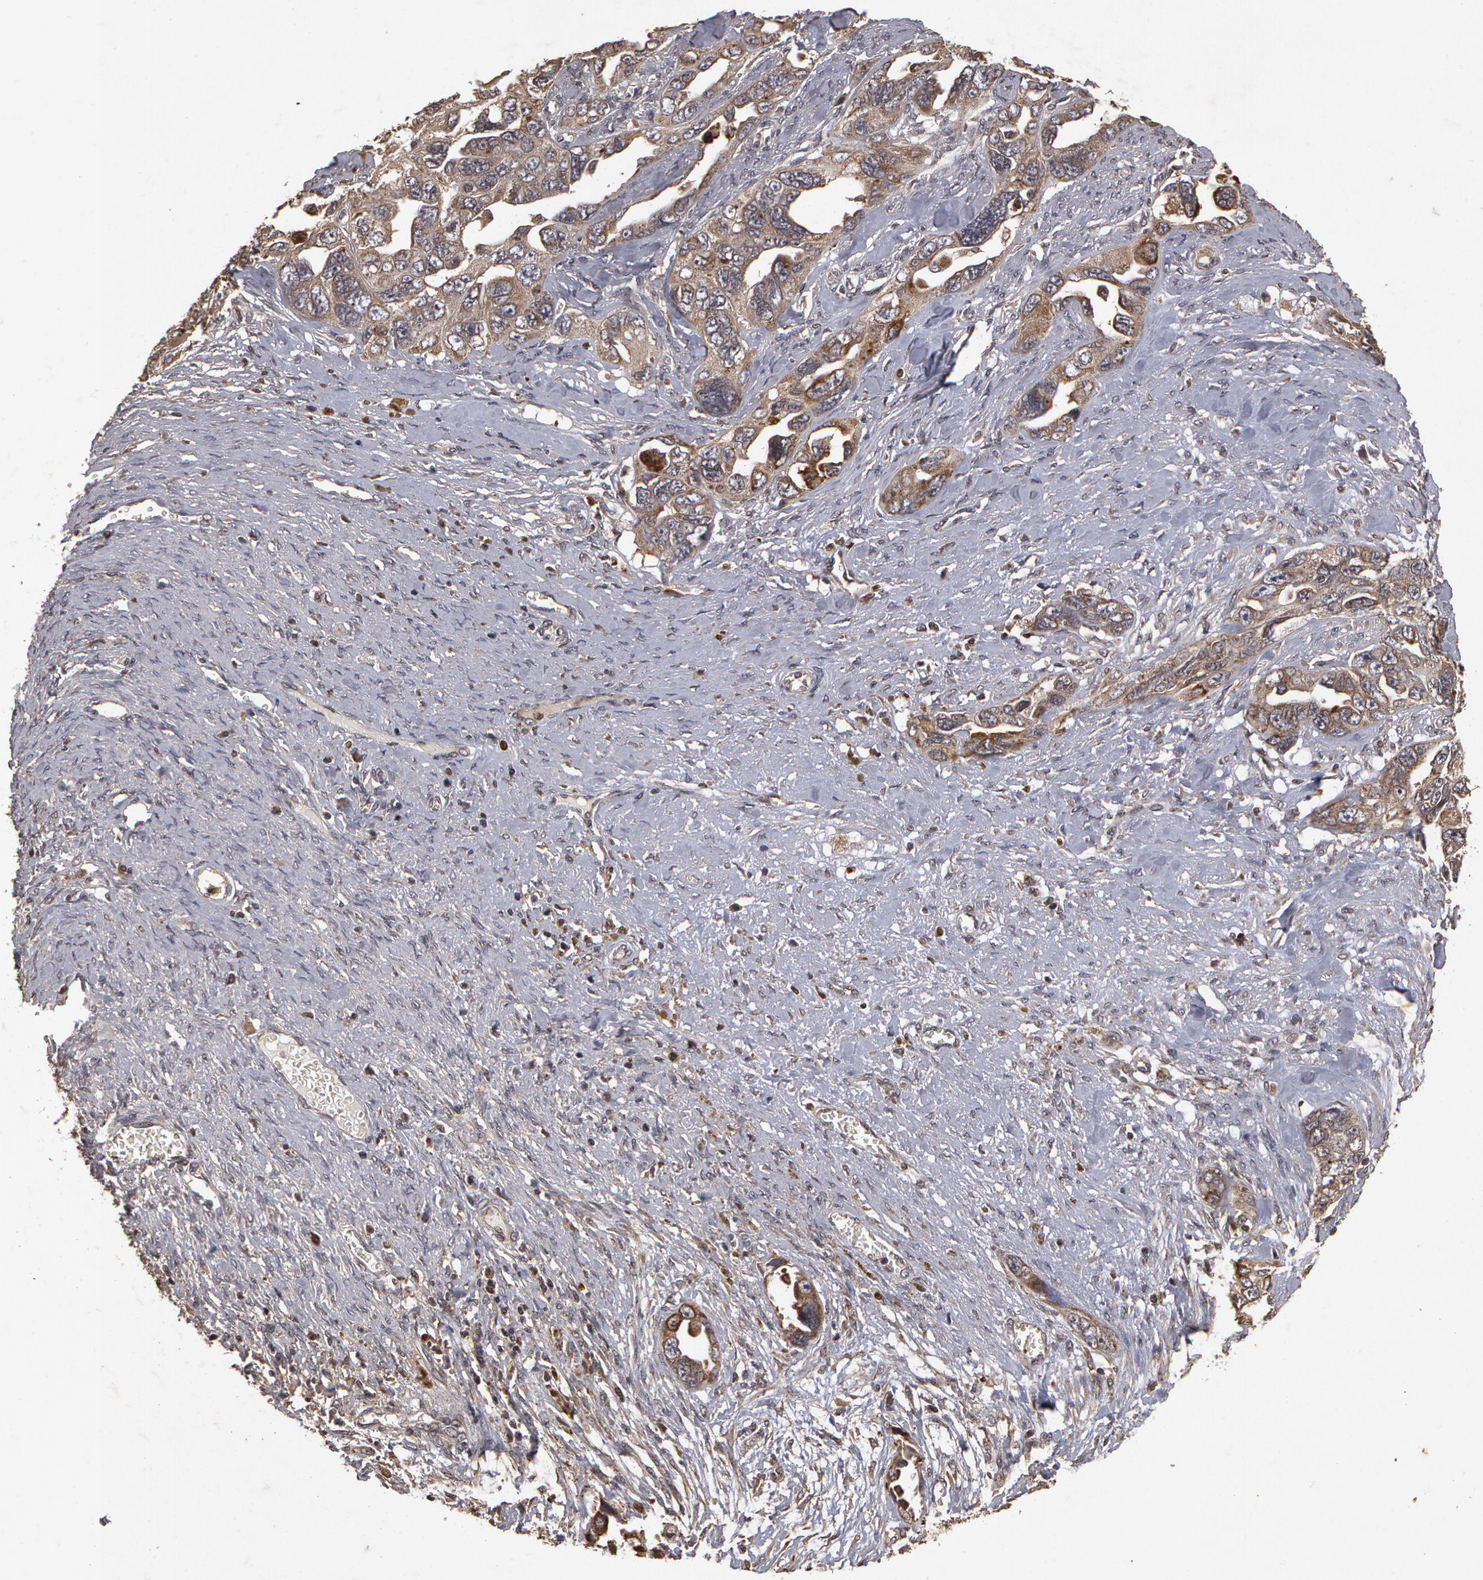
{"staining": {"intensity": "weak", "quantity": "25%-75%", "location": "cytoplasmic/membranous"}, "tissue": "ovarian cancer", "cell_type": "Tumor cells", "image_type": "cancer", "snomed": [{"axis": "morphology", "description": "Cystadenocarcinoma, serous, NOS"}, {"axis": "topography", "description": "Ovary"}], "caption": "Protein staining demonstrates weak cytoplasmic/membranous positivity in approximately 25%-75% of tumor cells in ovarian serous cystadenocarcinoma.", "gene": "CALR", "patient": {"sex": "female", "age": 63}}